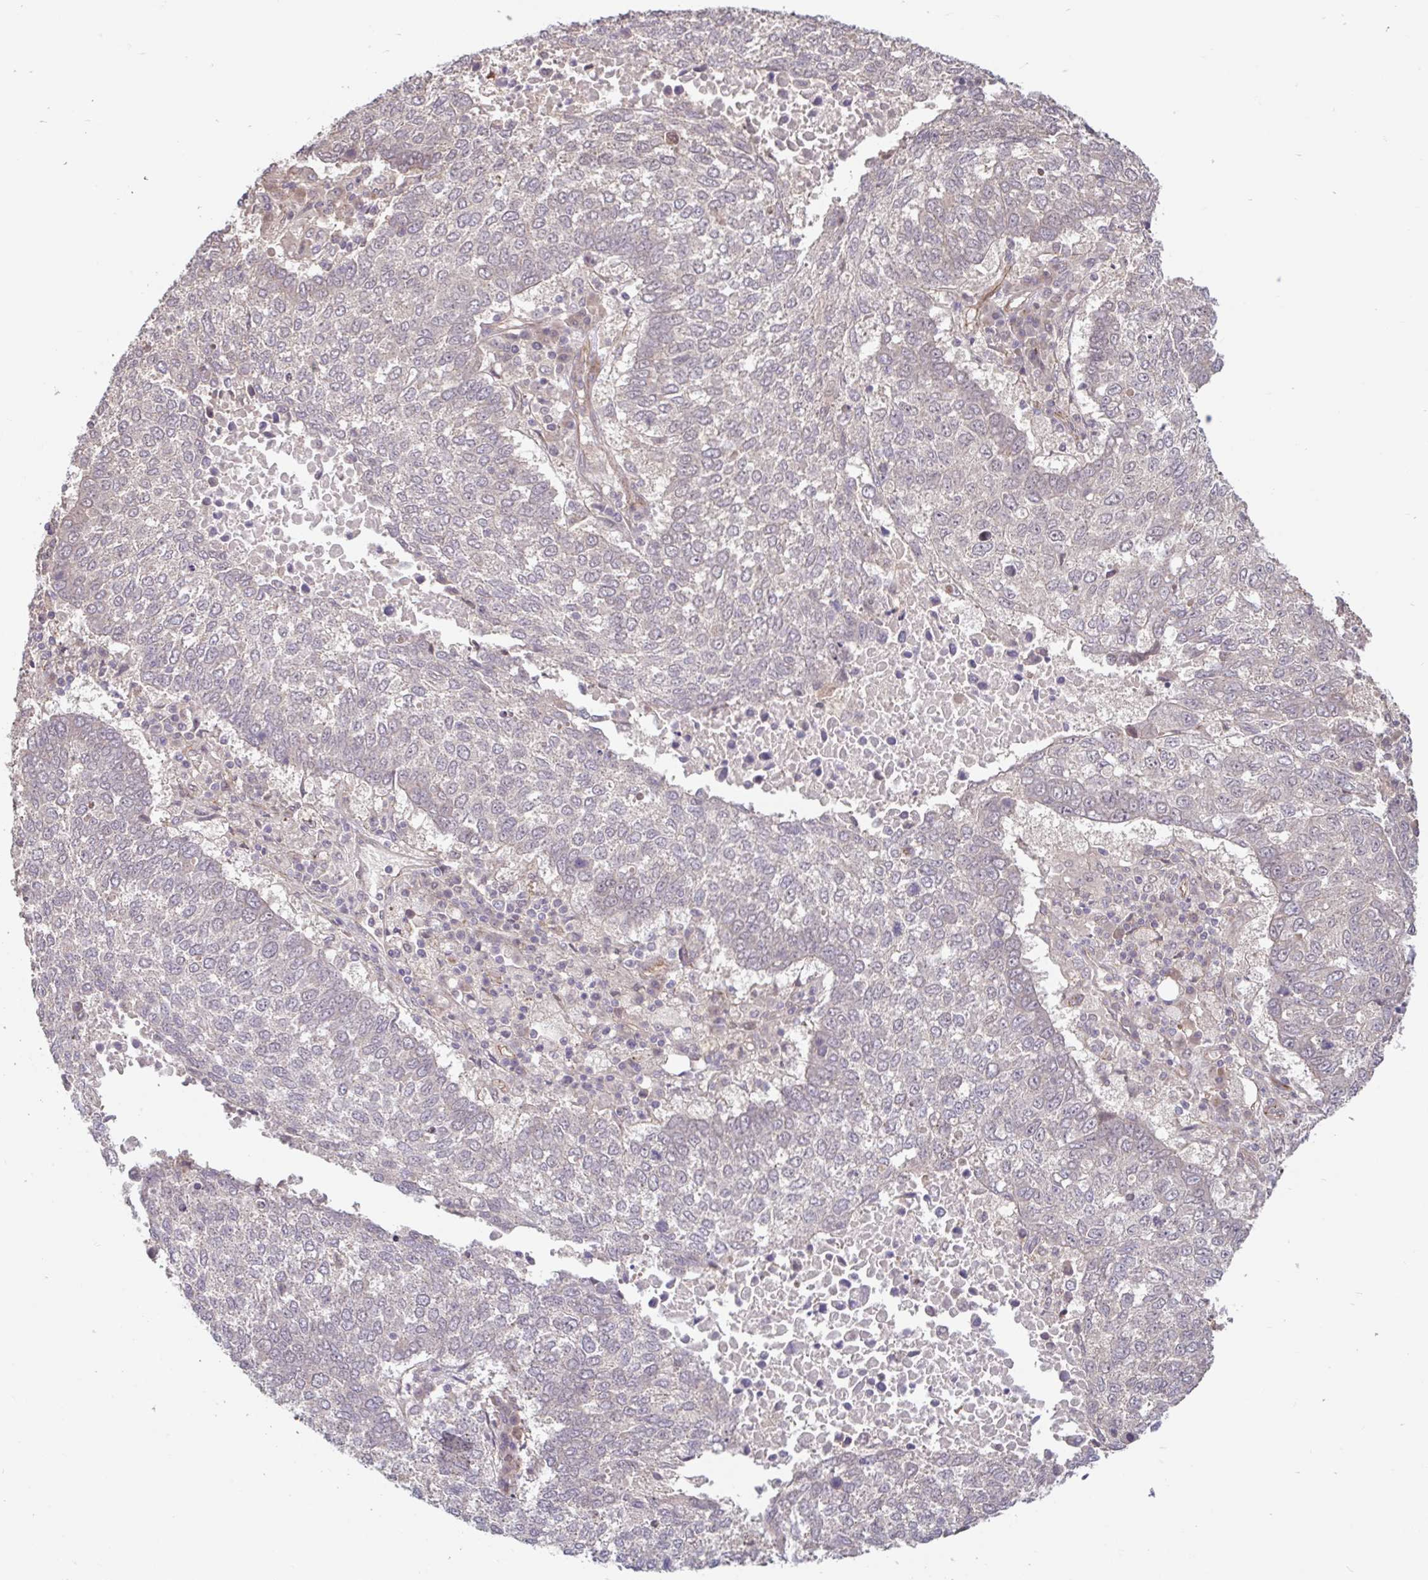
{"staining": {"intensity": "negative", "quantity": "none", "location": "none"}, "tissue": "lung cancer", "cell_type": "Tumor cells", "image_type": "cancer", "snomed": [{"axis": "morphology", "description": "Squamous cell carcinoma, NOS"}, {"axis": "topography", "description": "Lung"}], "caption": "Micrograph shows no protein positivity in tumor cells of squamous cell carcinoma (lung) tissue.", "gene": "STYXL1", "patient": {"sex": "male", "age": 73}}